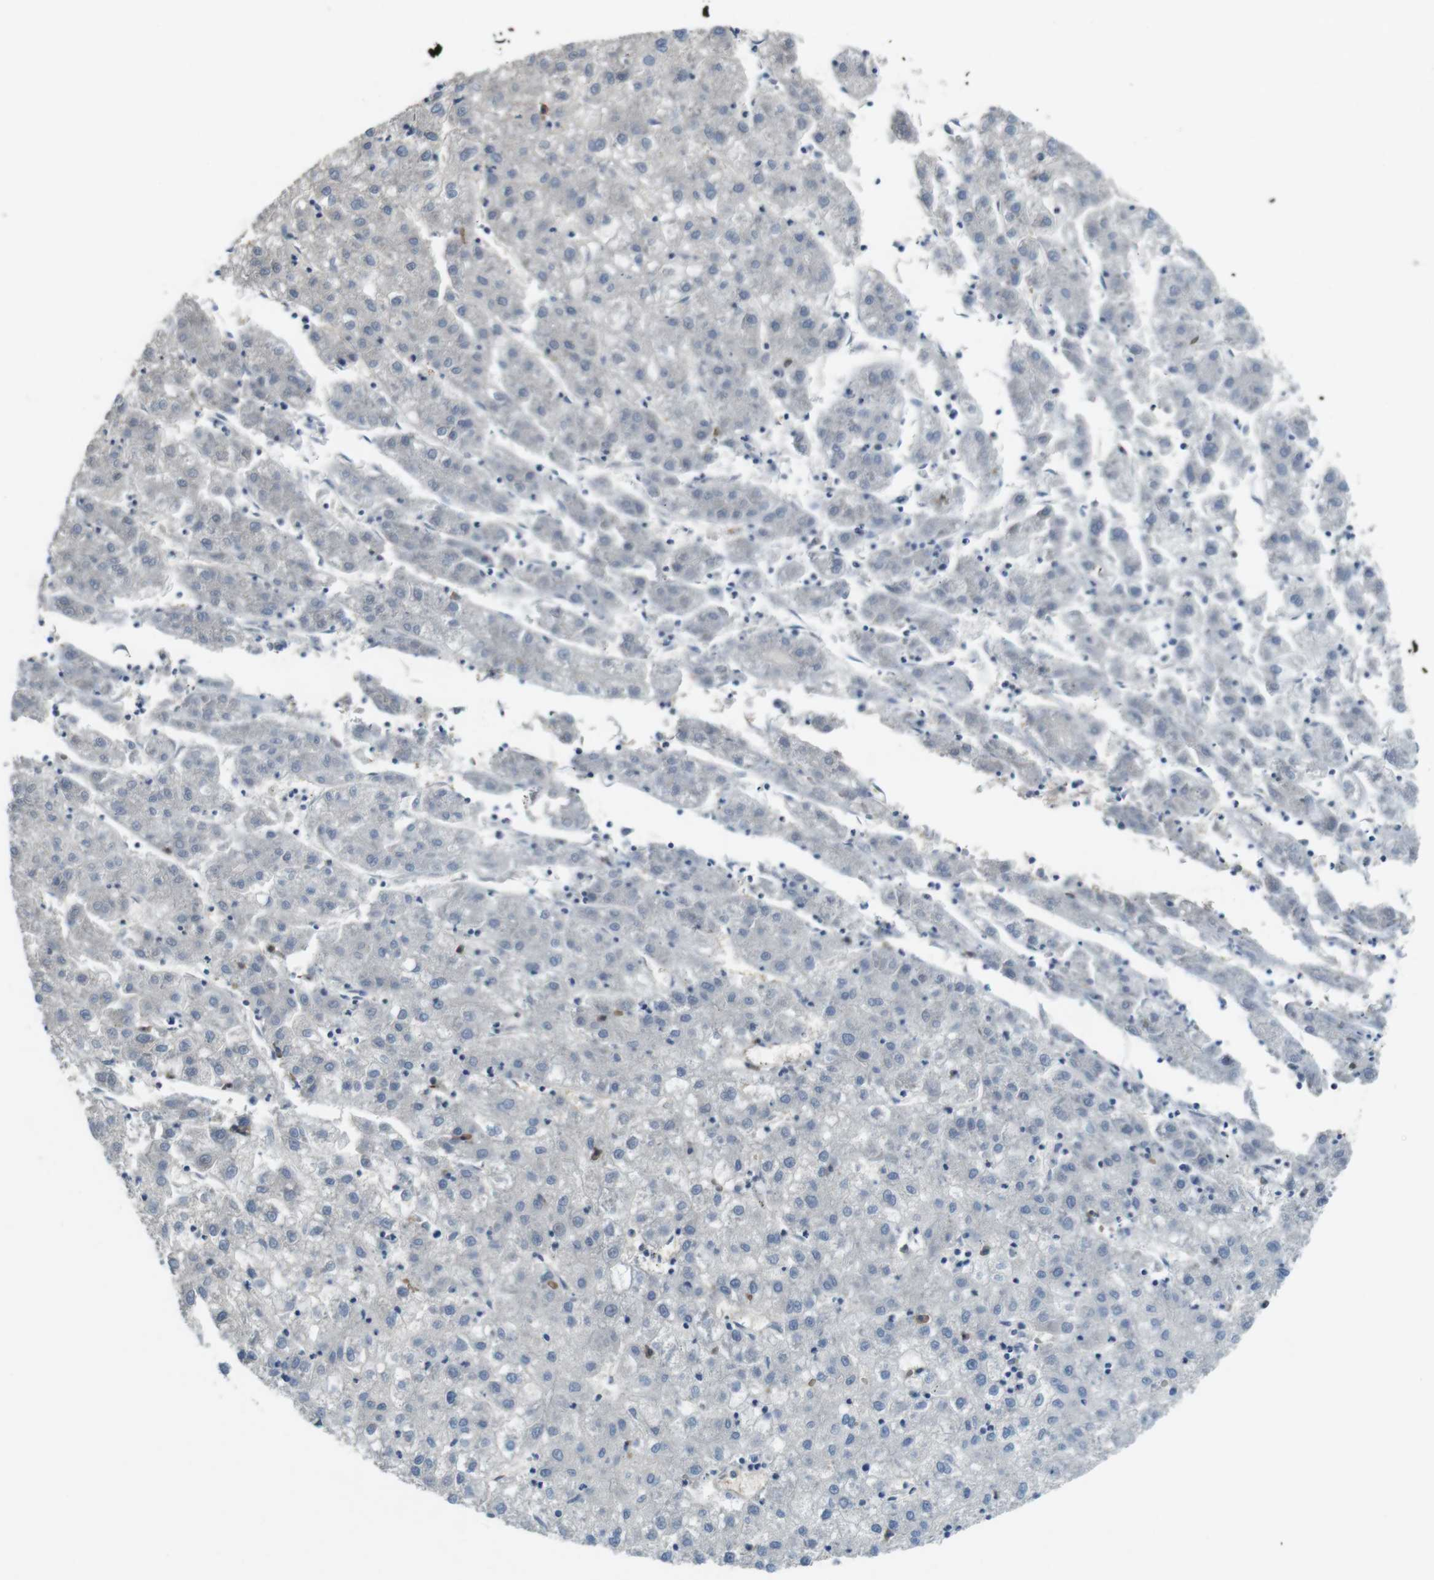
{"staining": {"intensity": "negative", "quantity": "none", "location": "none"}, "tissue": "liver cancer", "cell_type": "Tumor cells", "image_type": "cancer", "snomed": [{"axis": "morphology", "description": "Carcinoma, Hepatocellular, NOS"}, {"axis": "topography", "description": "Liver"}], "caption": "The immunohistochemistry micrograph has no significant expression in tumor cells of liver hepatocellular carcinoma tissue.", "gene": "SUGT1", "patient": {"sex": "male", "age": 72}}